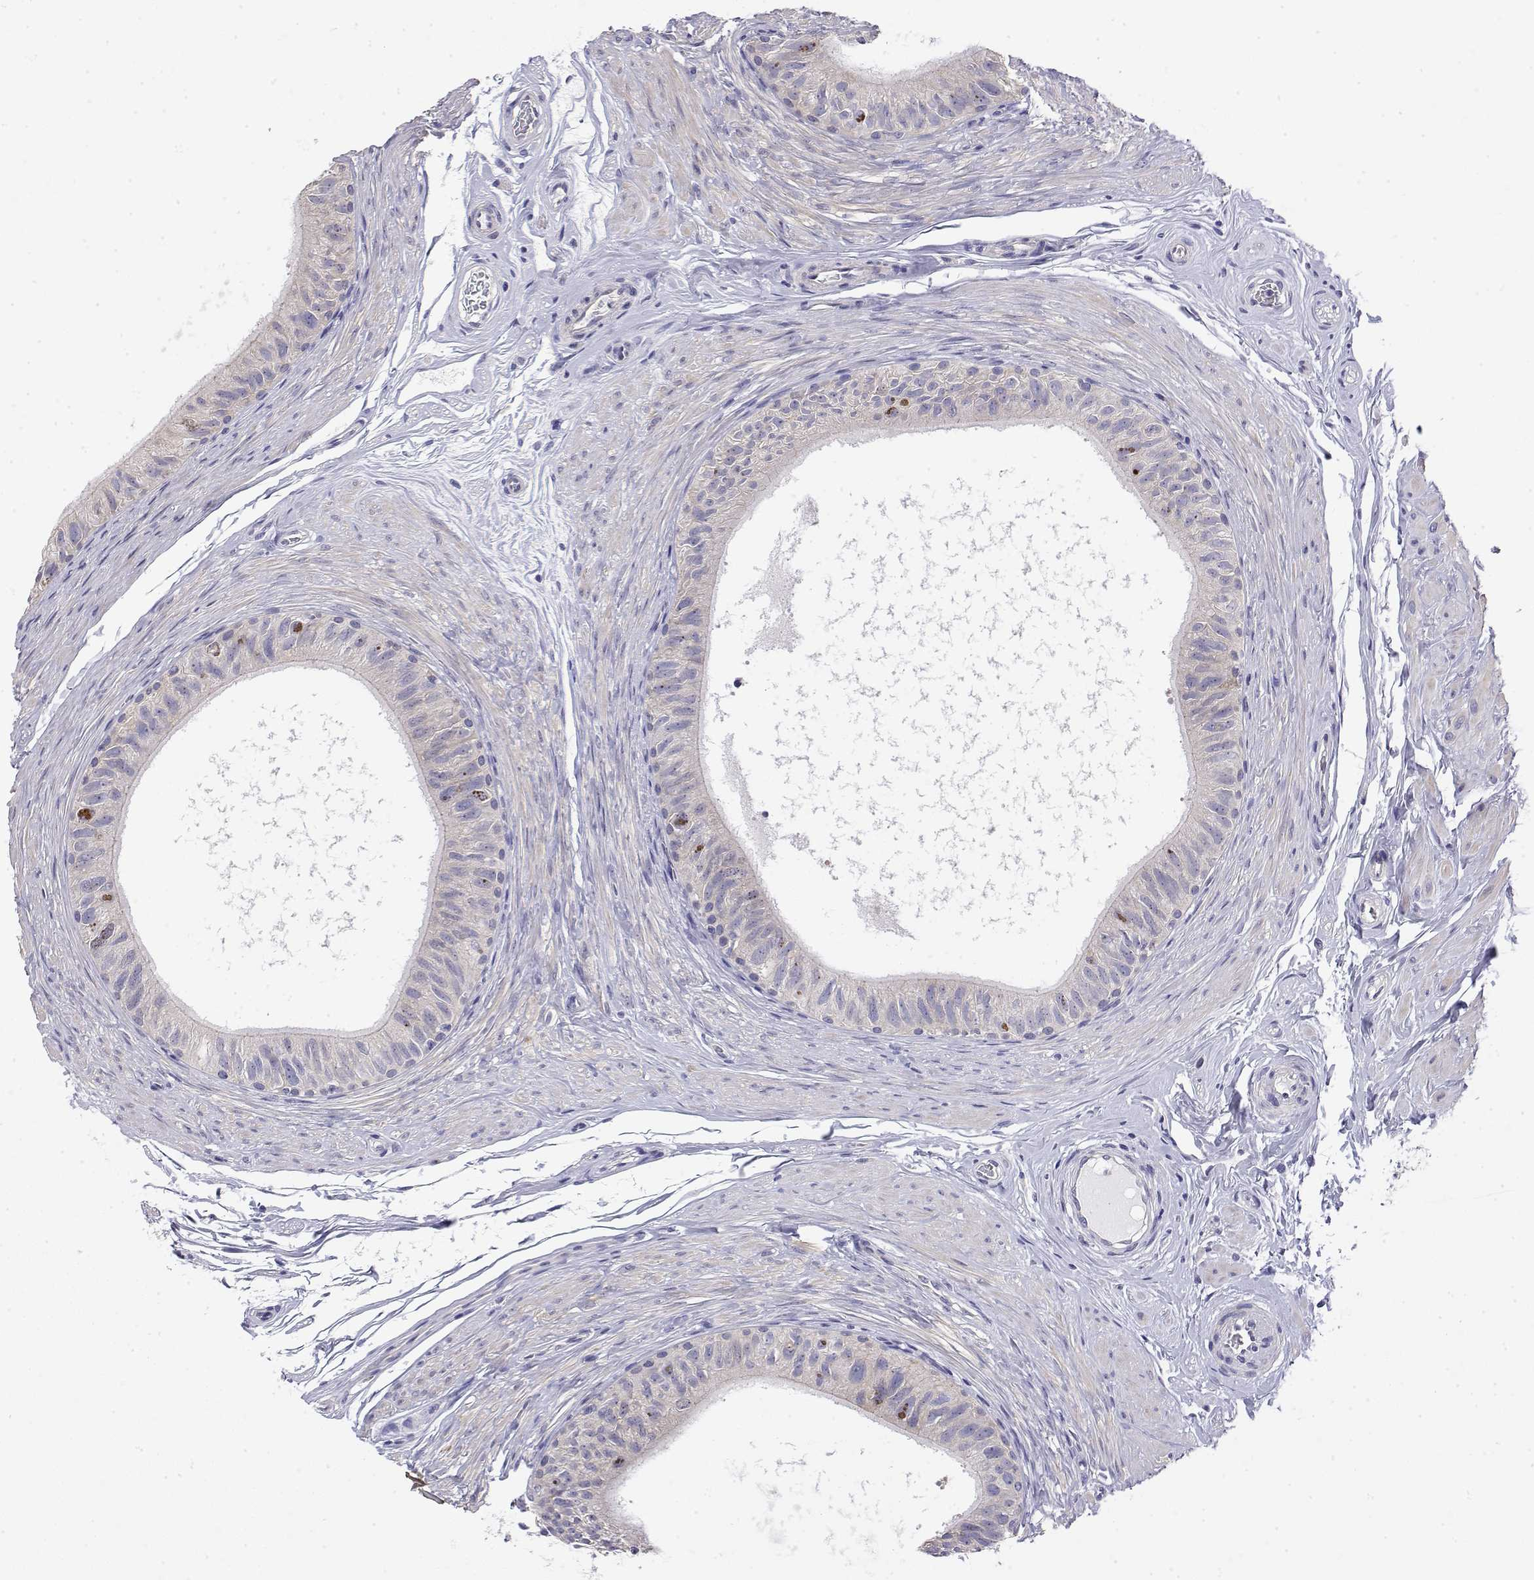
{"staining": {"intensity": "negative", "quantity": "none", "location": "none"}, "tissue": "epididymis", "cell_type": "Glandular cells", "image_type": "normal", "snomed": [{"axis": "morphology", "description": "Normal tissue, NOS"}, {"axis": "topography", "description": "Epididymis"}], "caption": "High power microscopy image of an immunohistochemistry (IHC) micrograph of unremarkable epididymis, revealing no significant staining in glandular cells.", "gene": "LY6D", "patient": {"sex": "male", "age": 36}}